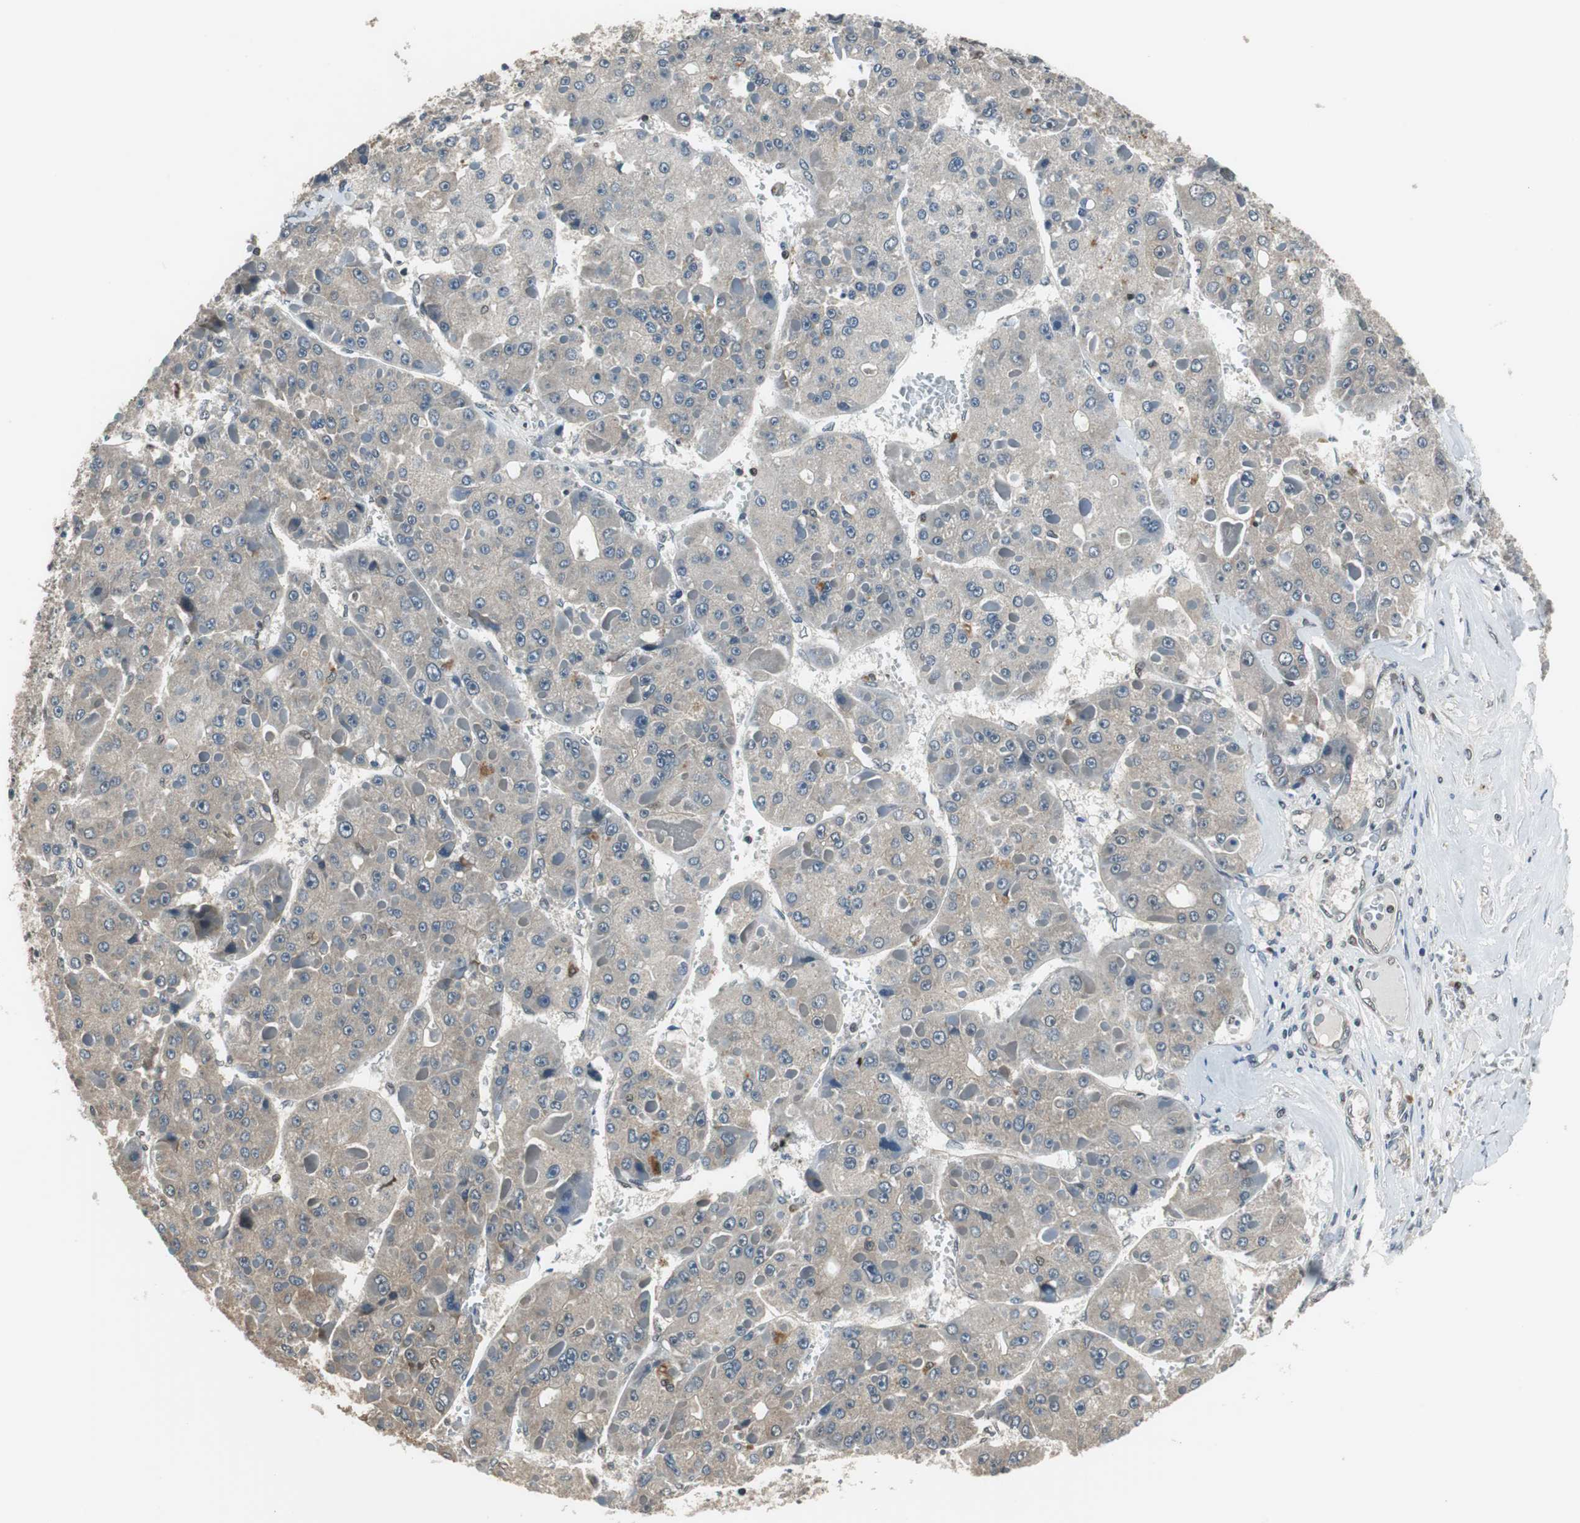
{"staining": {"intensity": "negative", "quantity": "none", "location": "none"}, "tissue": "liver cancer", "cell_type": "Tumor cells", "image_type": "cancer", "snomed": [{"axis": "morphology", "description": "Carcinoma, Hepatocellular, NOS"}, {"axis": "topography", "description": "Liver"}], "caption": "Immunohistochemistry histopathology image of neoplastic tissue: human liver hepatocellular carcinoma stained with DAB (3,3'-diaminobenzidine) shows no significant protein expression in tumor cells.", "gene": "MAFB", "patient": {"sex": "female", "age": 73}}